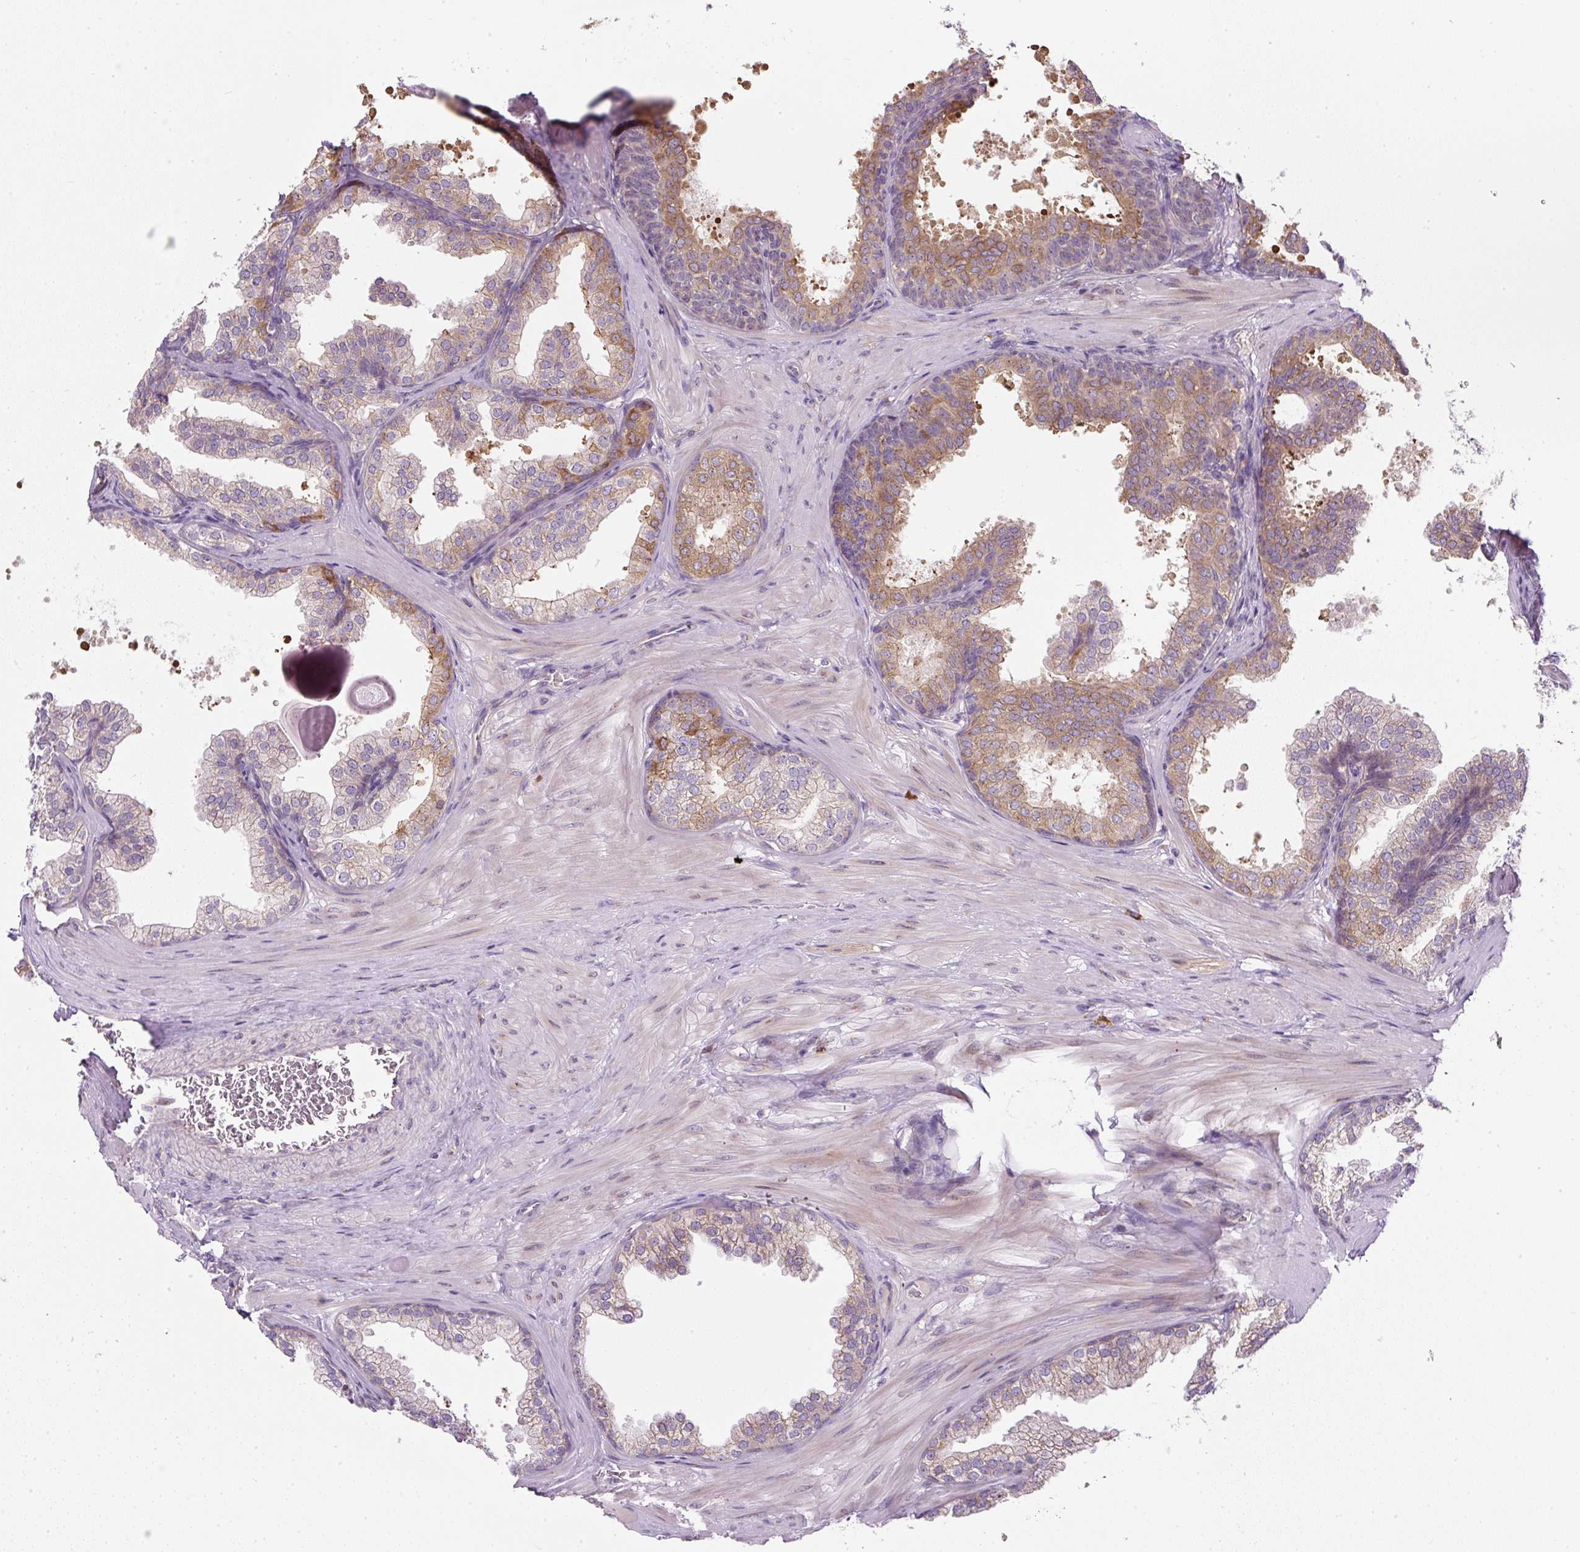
{"staining": {"intensity": "moderate", "quantity": "25%-75%", "location": "cytoplasmic/membranous"}, "tissue": "prostate", "cell_type": "Glandular cells", "image_type": "normal", "snomed": [{"axis": "morphology", "description": "Normal tissue, NOS"}, {"axis": "topography", "description": "Prostate"}], "caption": "The histopathology image reveals a brown stain indicating the presence of a protein in the cytoplasmic/membranous of glandular cells in prostate.", "gene": "MLX", "patient": {"sex": "male", "age": 37}}